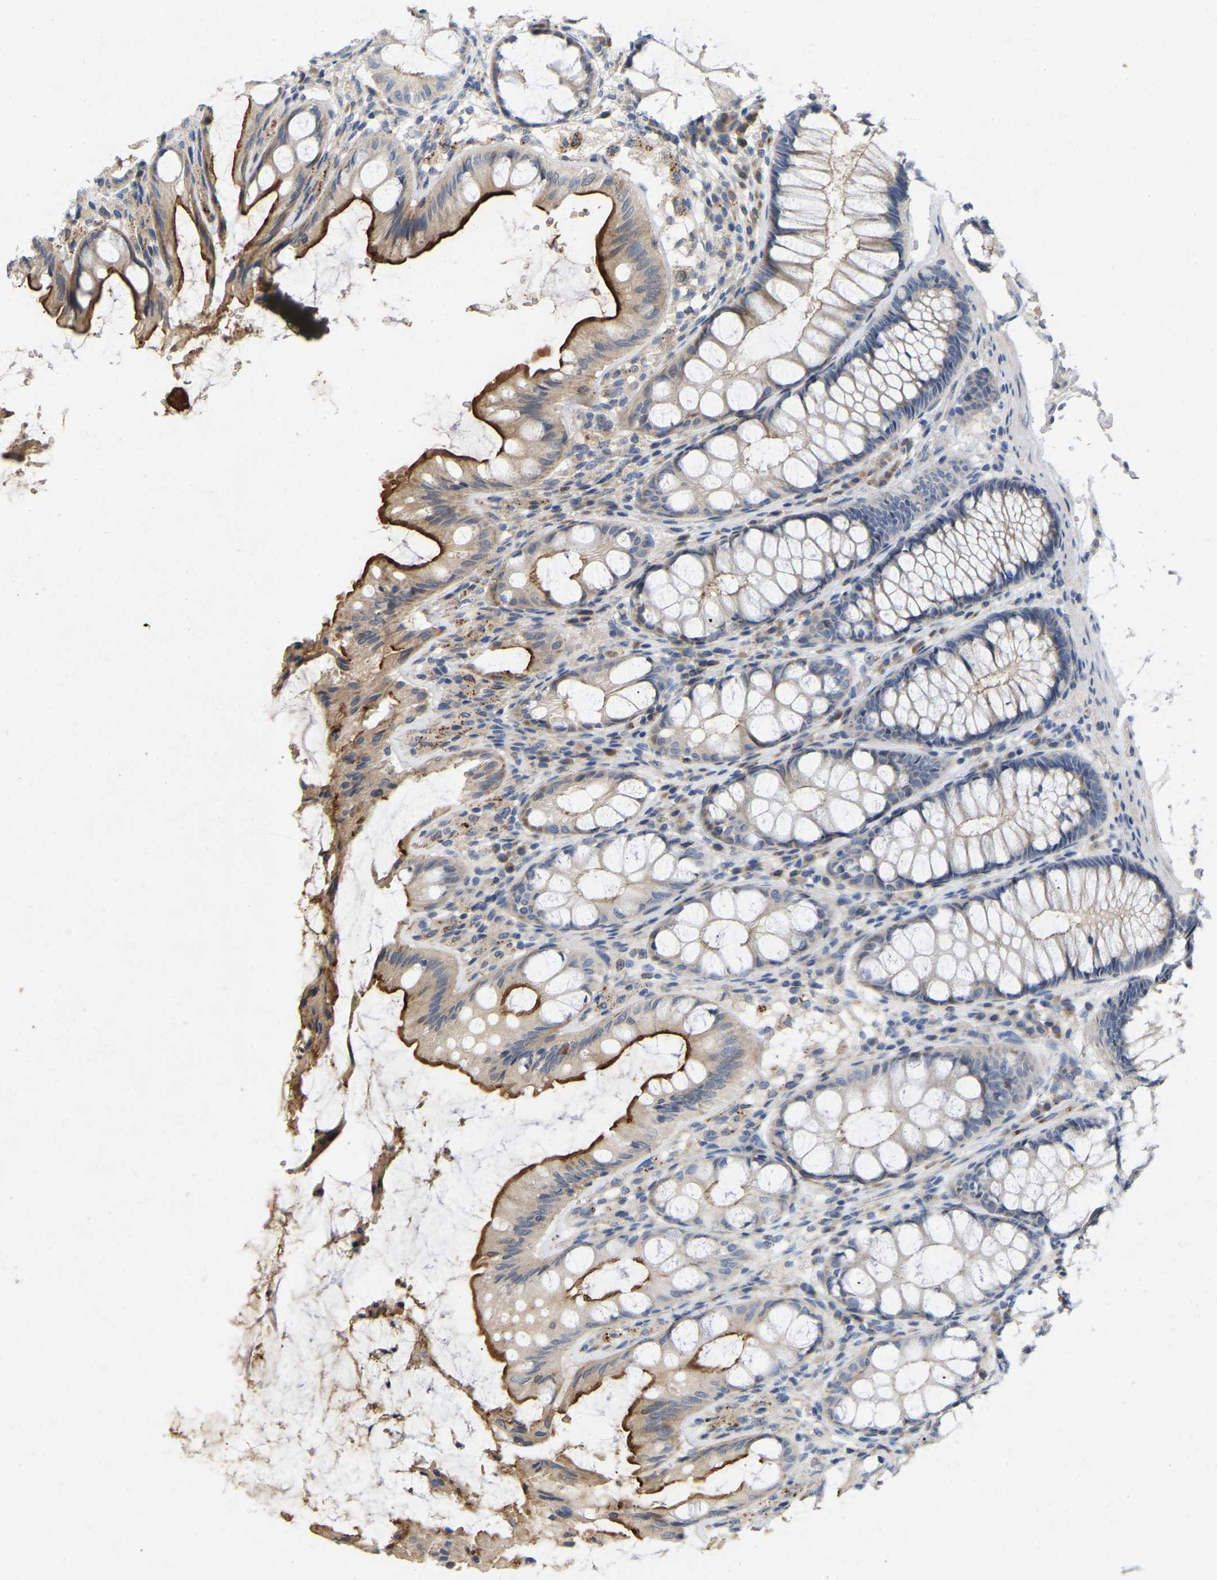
{"staining": {"intensity": "negative", "quantity": "none", "location": "none"}, "tissue": "colon", "cell_type": "Endothelial cells", "image_type": "normal", "snomed": [{"axis": "morphology", "description": "Normal tissue, NOS"}, {"axis": "topography", "description": "Colon"}], "caption": "A high-resolution image shows immunohistochemistry staining of unremarkable colon, which reveals no significant staining in endothelial cells. (DAB (3,3'-diaminobenzidine) immunohistochemistry visualized using brightfield microscopy, high magnification).", "gene": "RHEB", "patient": {"sex": "male", "age": 47}}